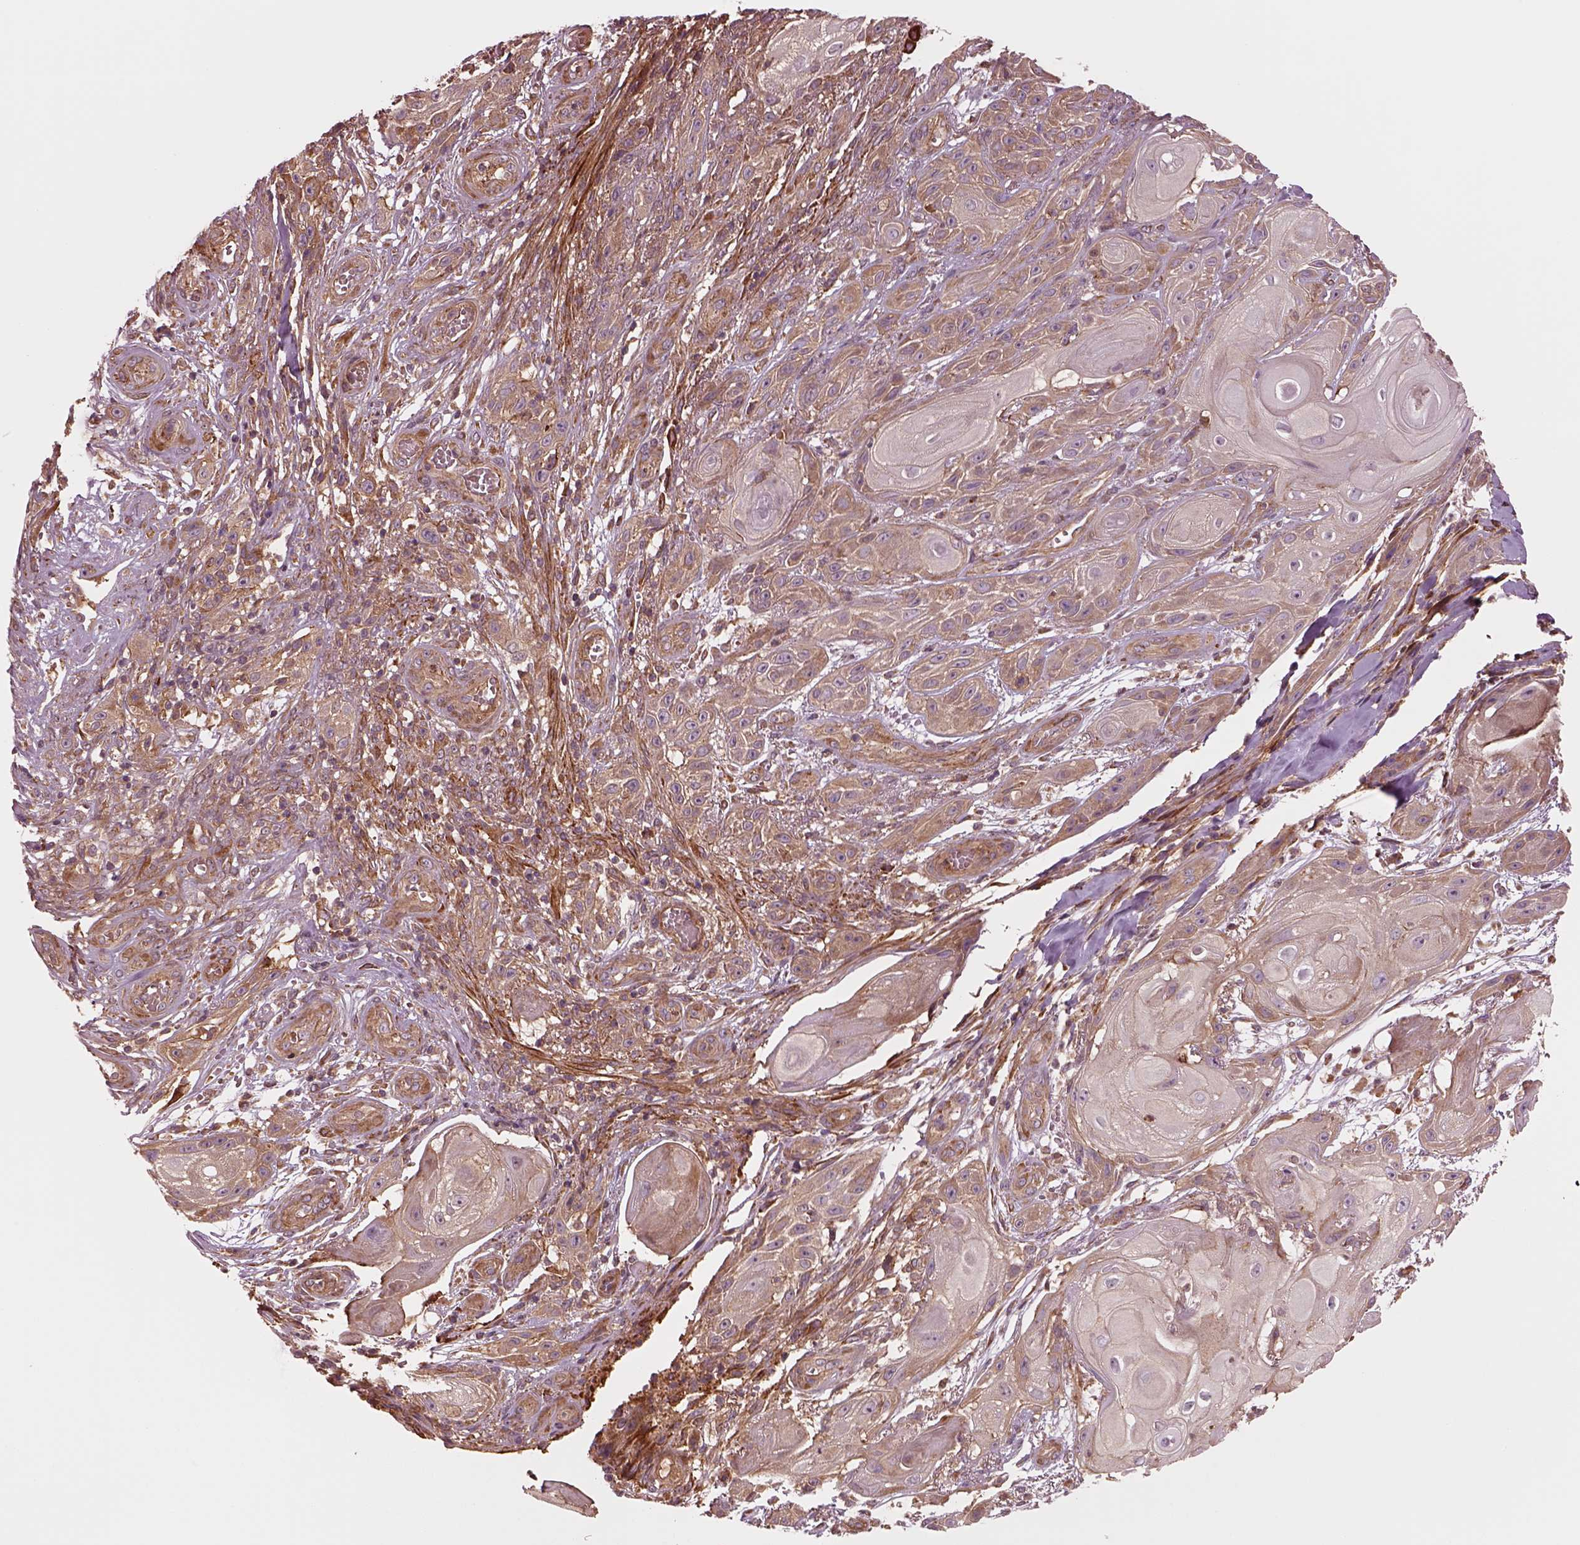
{"staining": {"intensity": "moderate", "quantity": "<25%", "location": "cytoplasmic/membranous"}, "tissue": "skin cancer", "cell_type": "Tumor cells", "image_type": "cancer", "snomed": [{"axis": "morphology", "description": "Squamous cell carcinoma, NOS"}, {"axis": "topography", "description": "Skin"}], "caption": "About <25% of tumor cells in human skin cancer (squamous cell carcinoma) reveal moderate cytoplasmic/membranous protein positivity as visualized by brown immunohistochemical staining.", "gene": "ASCC2", "patient": {"sex": "male", "age": 62}}